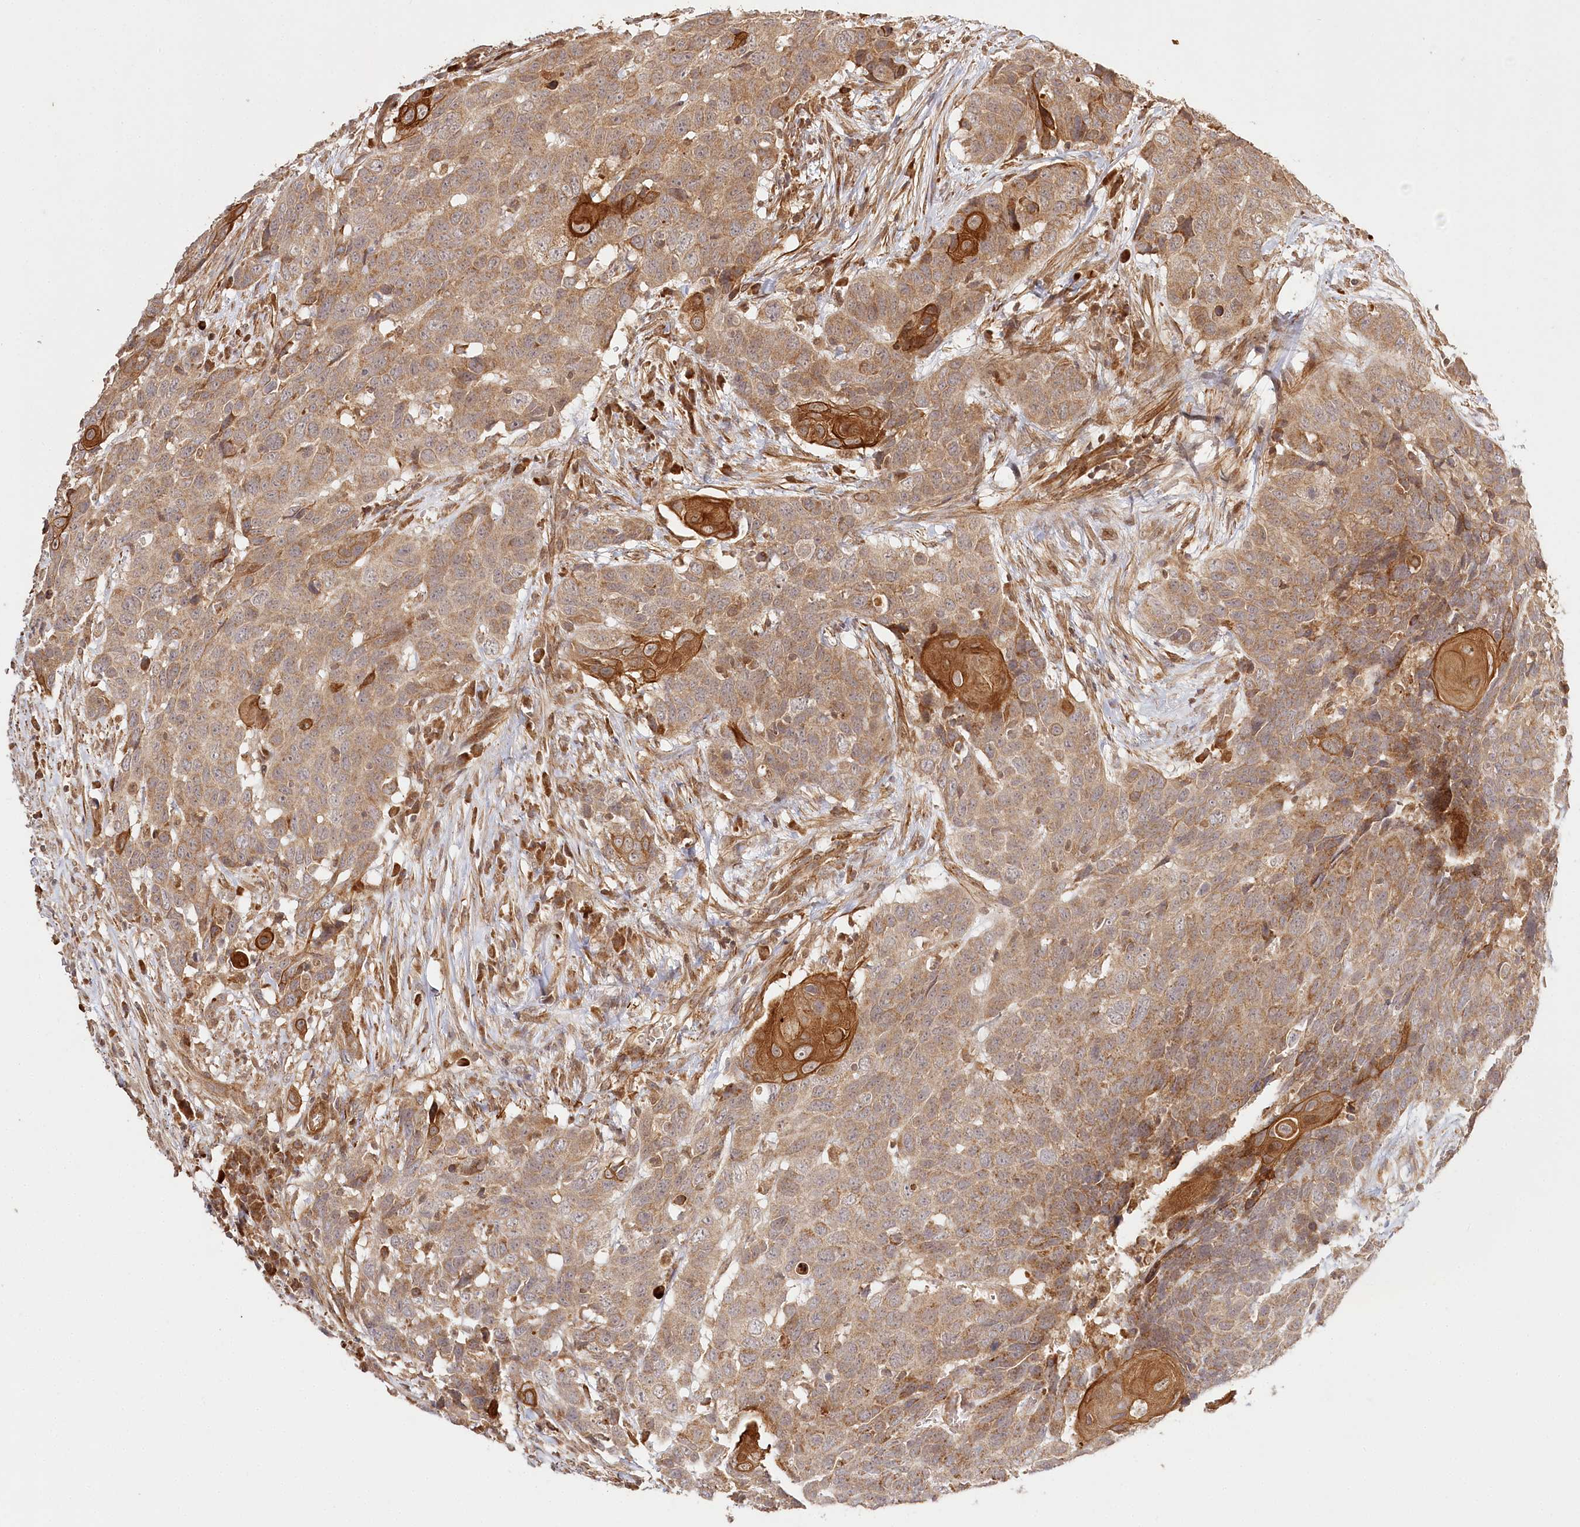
{"staining": {"intensity": "moderate", "quantity": ">75%", "location": "cytoplasmic/membranous"}, "tissue": "head and neck cancer", "cell_type": "Tumor cells", "image_type": "cancer", "snomed": [{"axis": "morphology", "description": "Squamous cell carcinoma, NOS"}, {"axis": "topography", "description": "Head-Neck"}], "caption": "An immunohistochemistry (IHC) photomicrograph of tumor tissue is shown. Protein staining in brown highlights moderate cytoplasmic/membranous positivity in squamous cell carcinoma (head and neck) within tumor cells. (Brightfield microscopy of DAB IHC at high magnification).", "gene": "ULK2", "patient": {"sex": "male", "age": 66}}